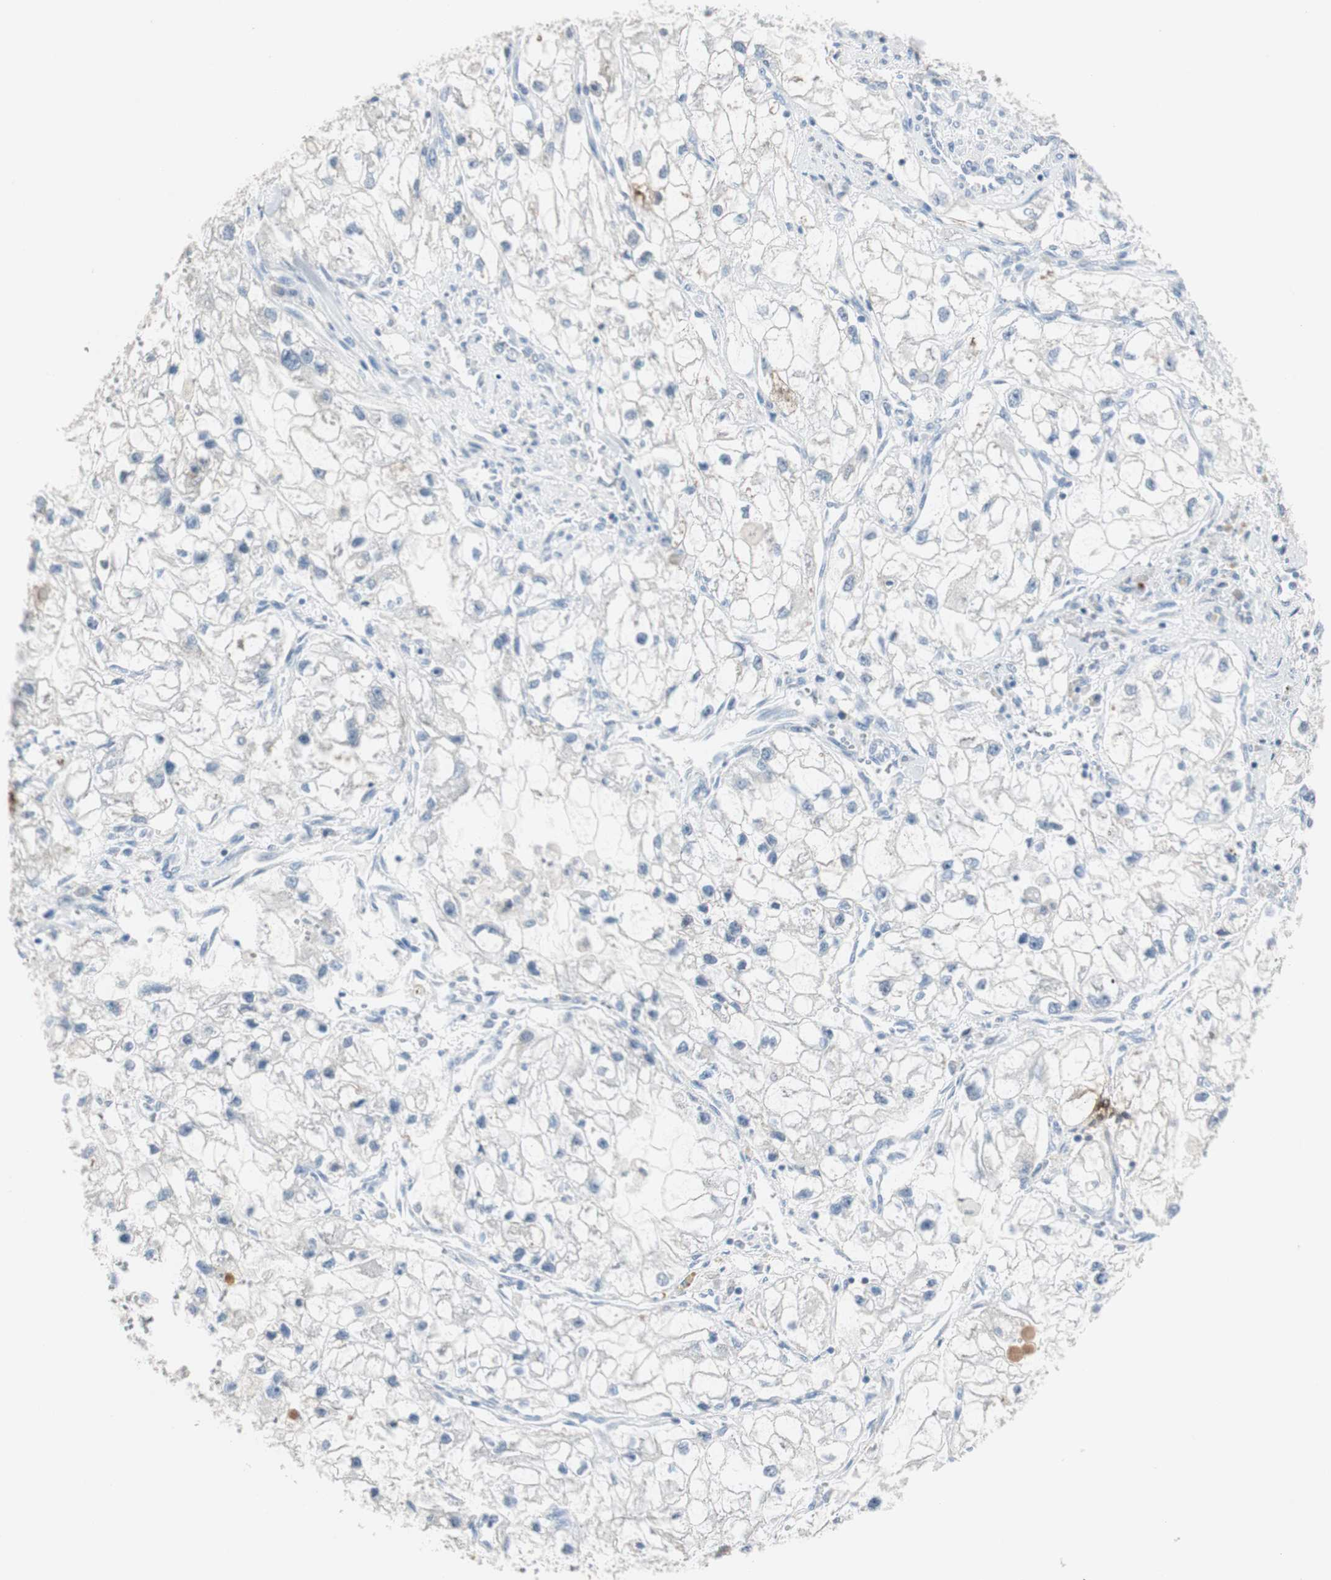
{"staining": {"intensity": "negative", "quantity": "none", "location": "none"}, "tissue": "renal cancer", "cell_type": "Tumor cells", "image_type": "cancer", "snomed": [{"axis": "morphology", "description": "Adenocarcinoma, NOS"}, {"axis": "topography", "description": "Kidney"}], "caption": "This is an immunohistochemistry (IHC) photomicrograph of human renal cancer (adenocarcinoma). There is no expression in tumor cells.", "gene": "TK1", "patient": {"sex": "female", "age": 70}}